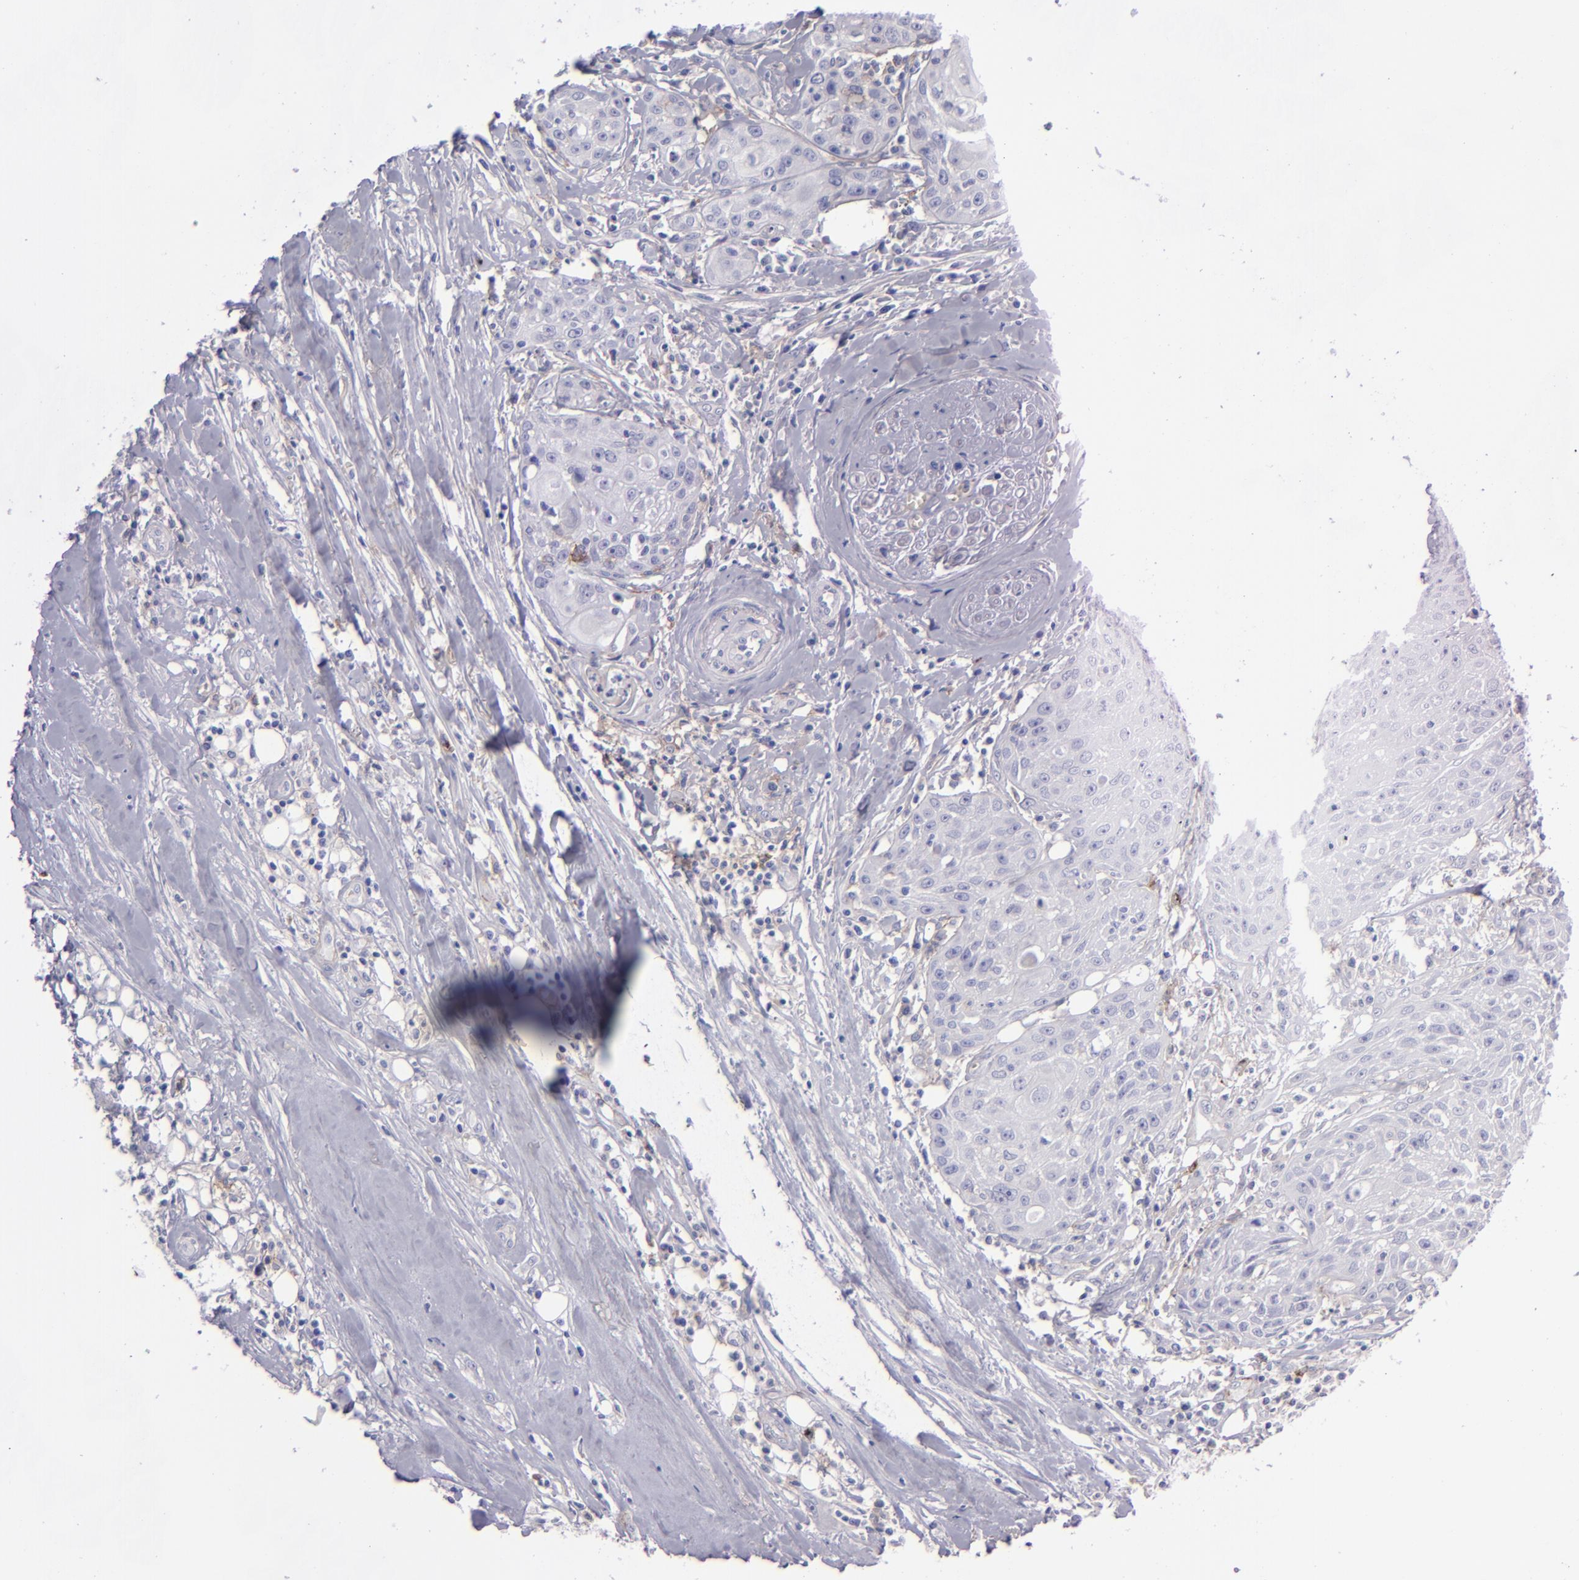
{"staining": {"intensity": "negative", "quantity": "none", "location": "none"}, "tissue": "head and neck cancer", "cell_type": "Tumor cells", "image_type": "cancer", "snomed": [{"axis": "morphology", "description": "Squamous cell carcinoma, NOS"}, {"axis": "topography", "description": "Oral tissue"}, {"axis": "topography", "description": "Head-Neck"}], "caption": "Tumor cells are negative for brown protein staining in head and neck cancer. (Stains: DAB (3,3'-diaminobenzidine) immunohistochemistry with hematoxylin counter stain, Microscopy: brightfield microscopy at high magnification).", "gene": "ANPEP", "patient": {"sex": "female", "age": 82}}